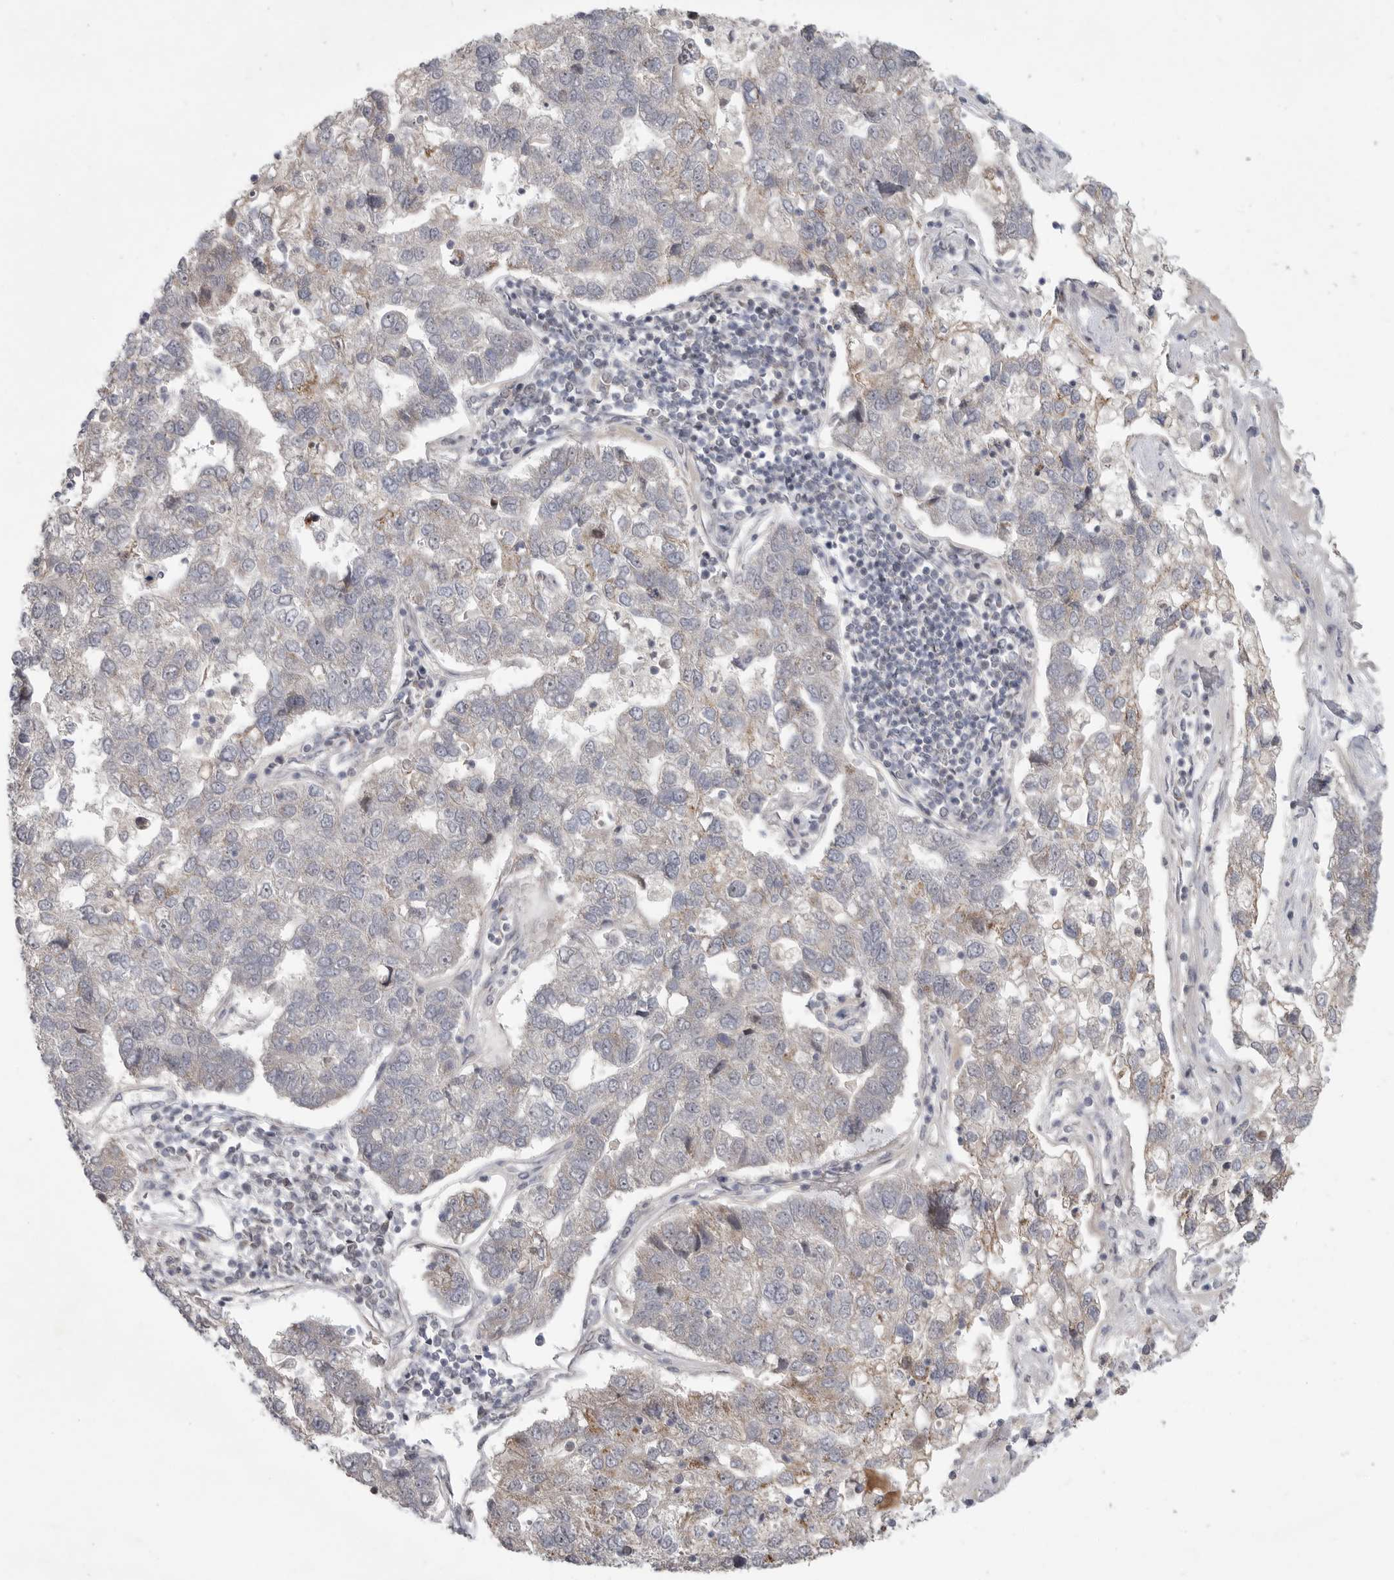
{"staining": {"intensity": "weak", "quantity": "<25%", "location": "cytoplasmic/membranous"}, "tissue": "pancreatic cancer", "cell_type": "Tumor cells", "image_type": "cancer", "snomed": [{"axis": "morphology", "description": "Adenocarcinoma, NOS"}, {"axis": "topography", "description": "Pancreas"}], "caption": "Immunohistochemical staining of human adenocarcinoma (pancreatic) exhibits no significant staining in tumor cells.", "gene": "FBXO43", "patient": {"sex": "female", "age": 61}}